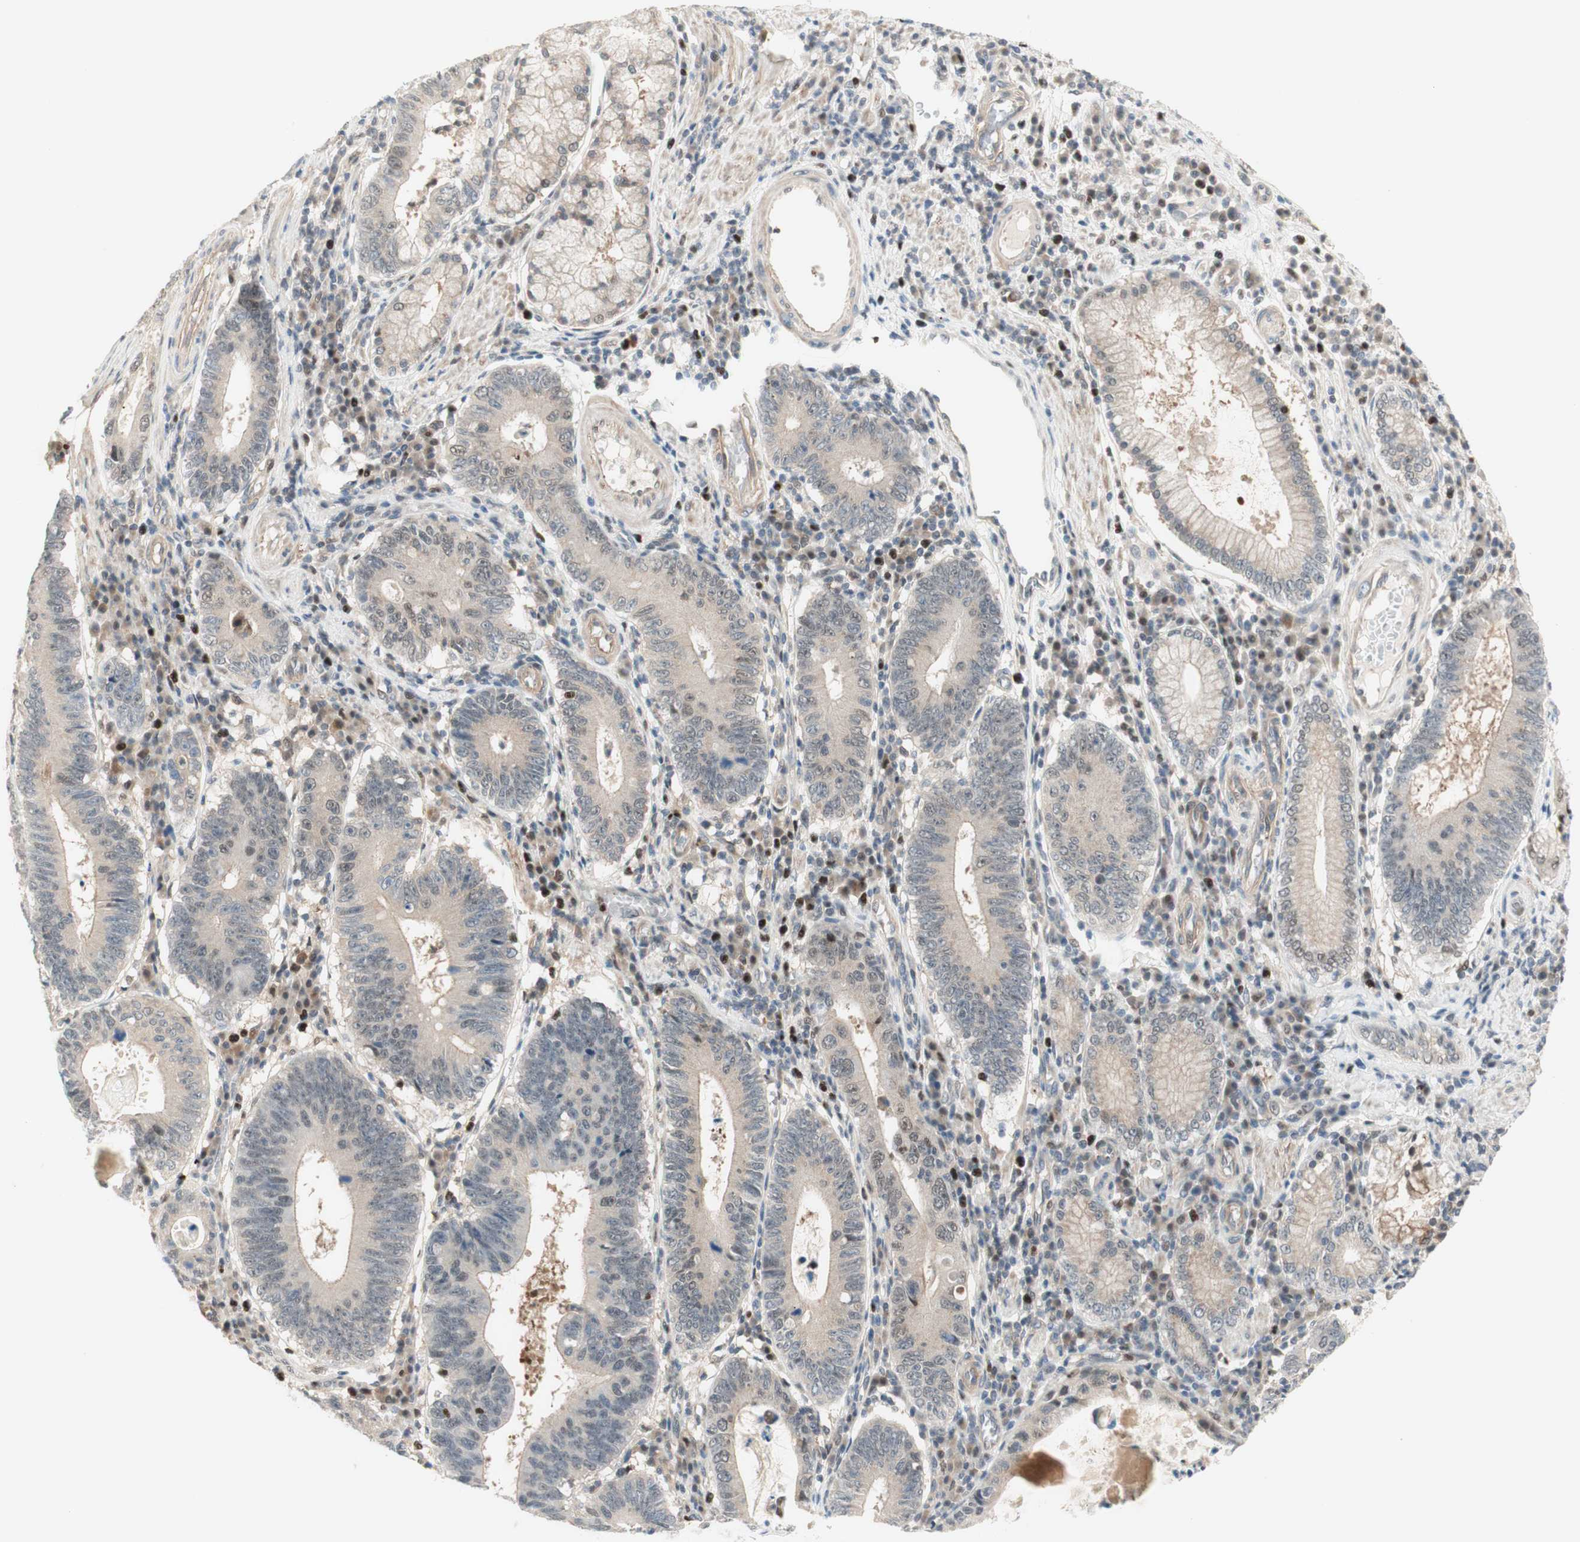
{"staining": {"intensity": "weak", "quantity": "25%-75%", "location": "nuclear"}, "tissue": "stomach cancer", "cell_type": "Tumor cells", "image_type": "cancer", "snomed": [{"axis": "morphology", "description": "Adenocarcinoma, NOS"}, {"axis": "topography", "description": "Stomach"}], "caption": "Human stomach cancer stained for a protein (brown) exhibits weak nuclear positive positivity in approximately 25%-75% of tumor cells.", "gene": "RFNG", "patient": {"sex": "male", "age": 59}}